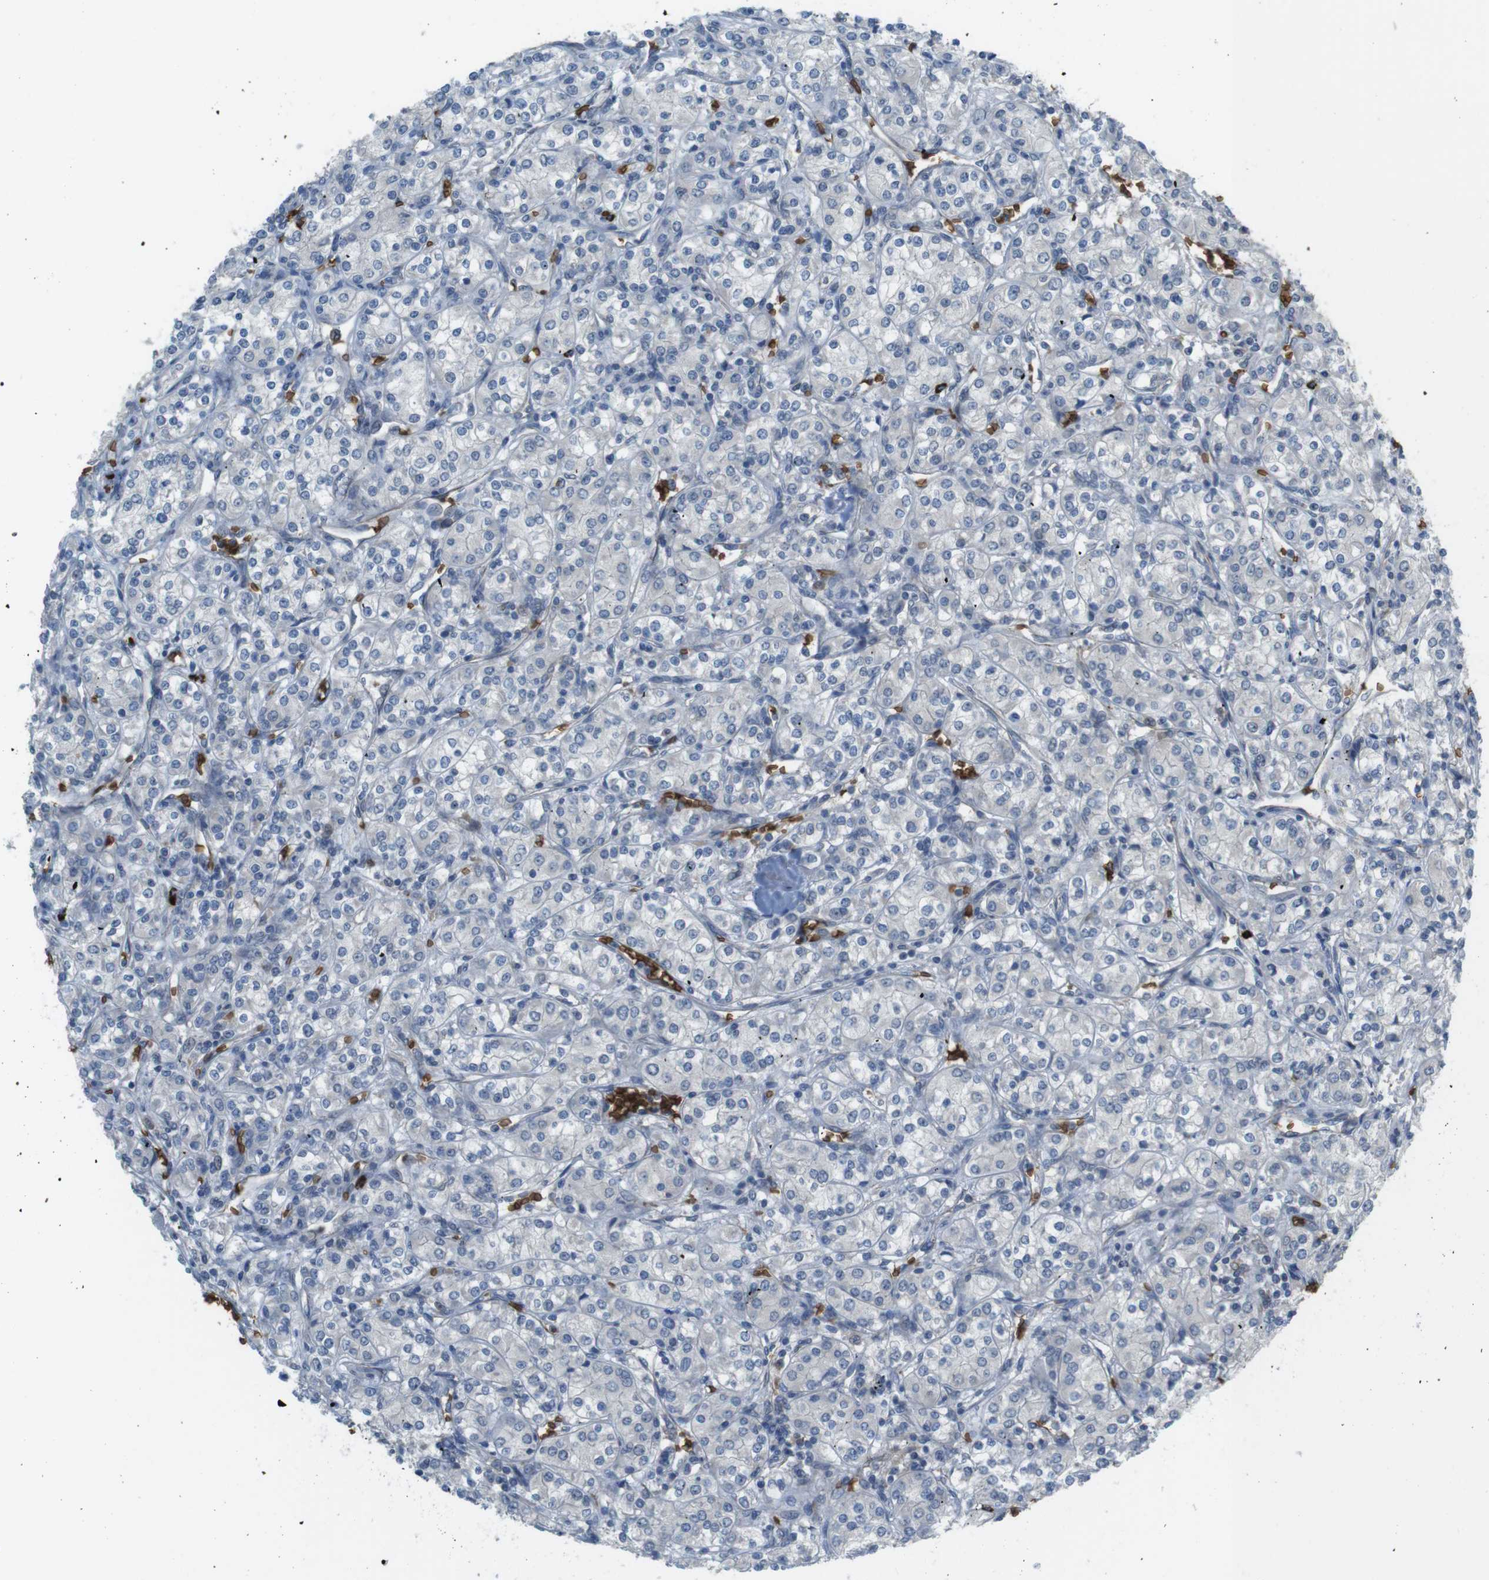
{"staining": {"intensity": "negative", "quantity": "none", "location": "none"}, "tissue": "renal cancer", "cell_type": "Tumor cells", "image_type": "cancer", "snomed": [{"axis": "morphology", "description": "Adenocarcinoma, NOS"}, {"axis": "topography", "description": "Kidney"}], "caption": "Tumor cells are negative for brown protein staining in adenocarcinoma (renal). The staining was performed using DAB (3,3'-diaminobenzidine) to visualize the protein expression in brown, while the nuclei were stained in blue with hematoxylin (Magnification: 20x).", "gene": "GYPA", "patient": {"sex": "male", "age": 77}}